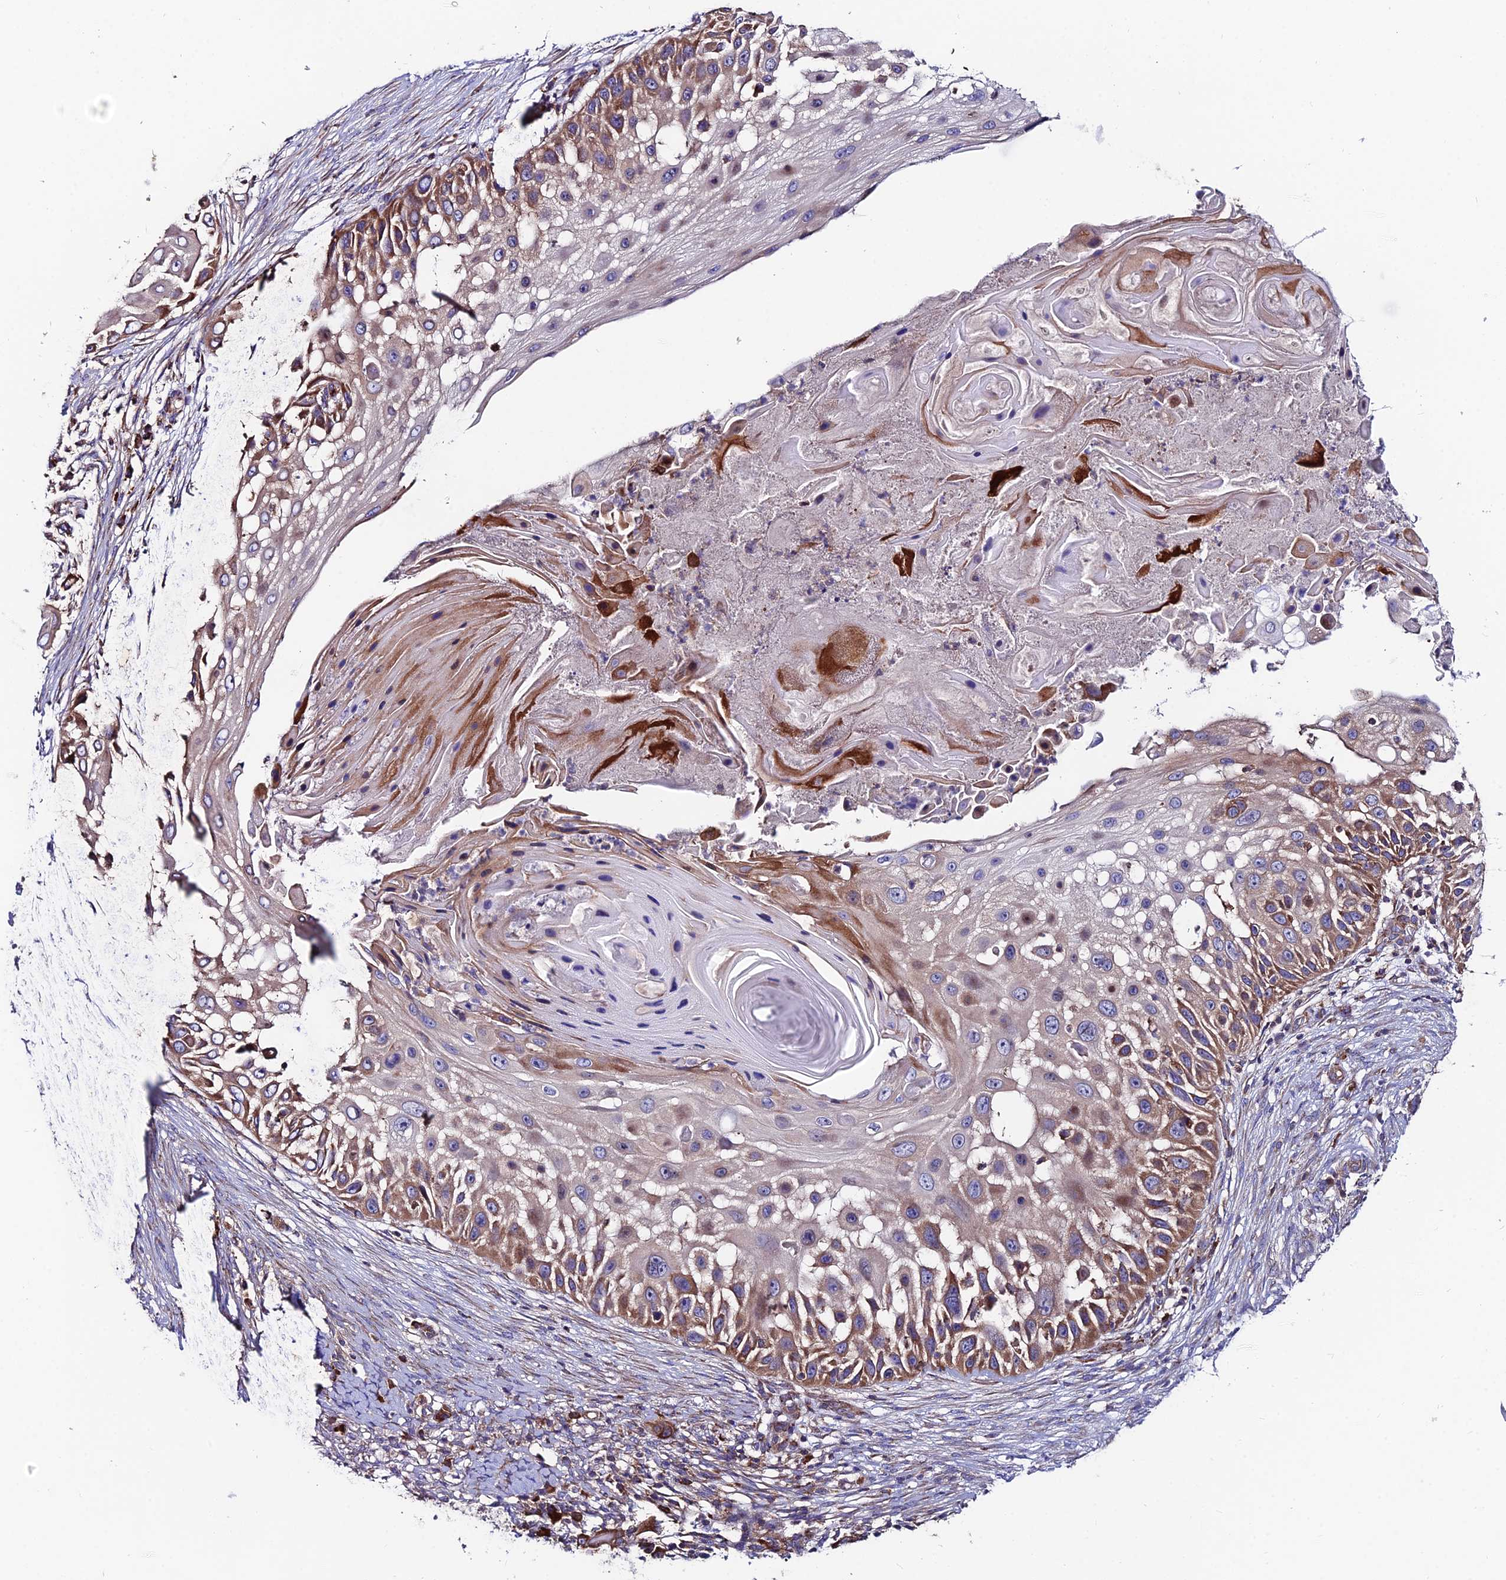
{"staining": {"intensity": "strong", "quantity": ">75%", "location": "cytoplasmic/membranous"}, "tissue": "skin cancer", "cell_type": "Tumor cells", "image_type": "cancer", "snomed": [{"axis": "morphology", "description": "Squamous cell carcinoma, NOS"}, {"axis": "topography", "description": "Skin"}], "caption": "Approximately >75% of tumor cells in skin squamous cell carcinoma show strong cytoplasmic/membranous protein staining as visualized by brown immunohistochemical staining.", "gene": "EIF3K", "patient": {"sex": "female", "age": 44}}